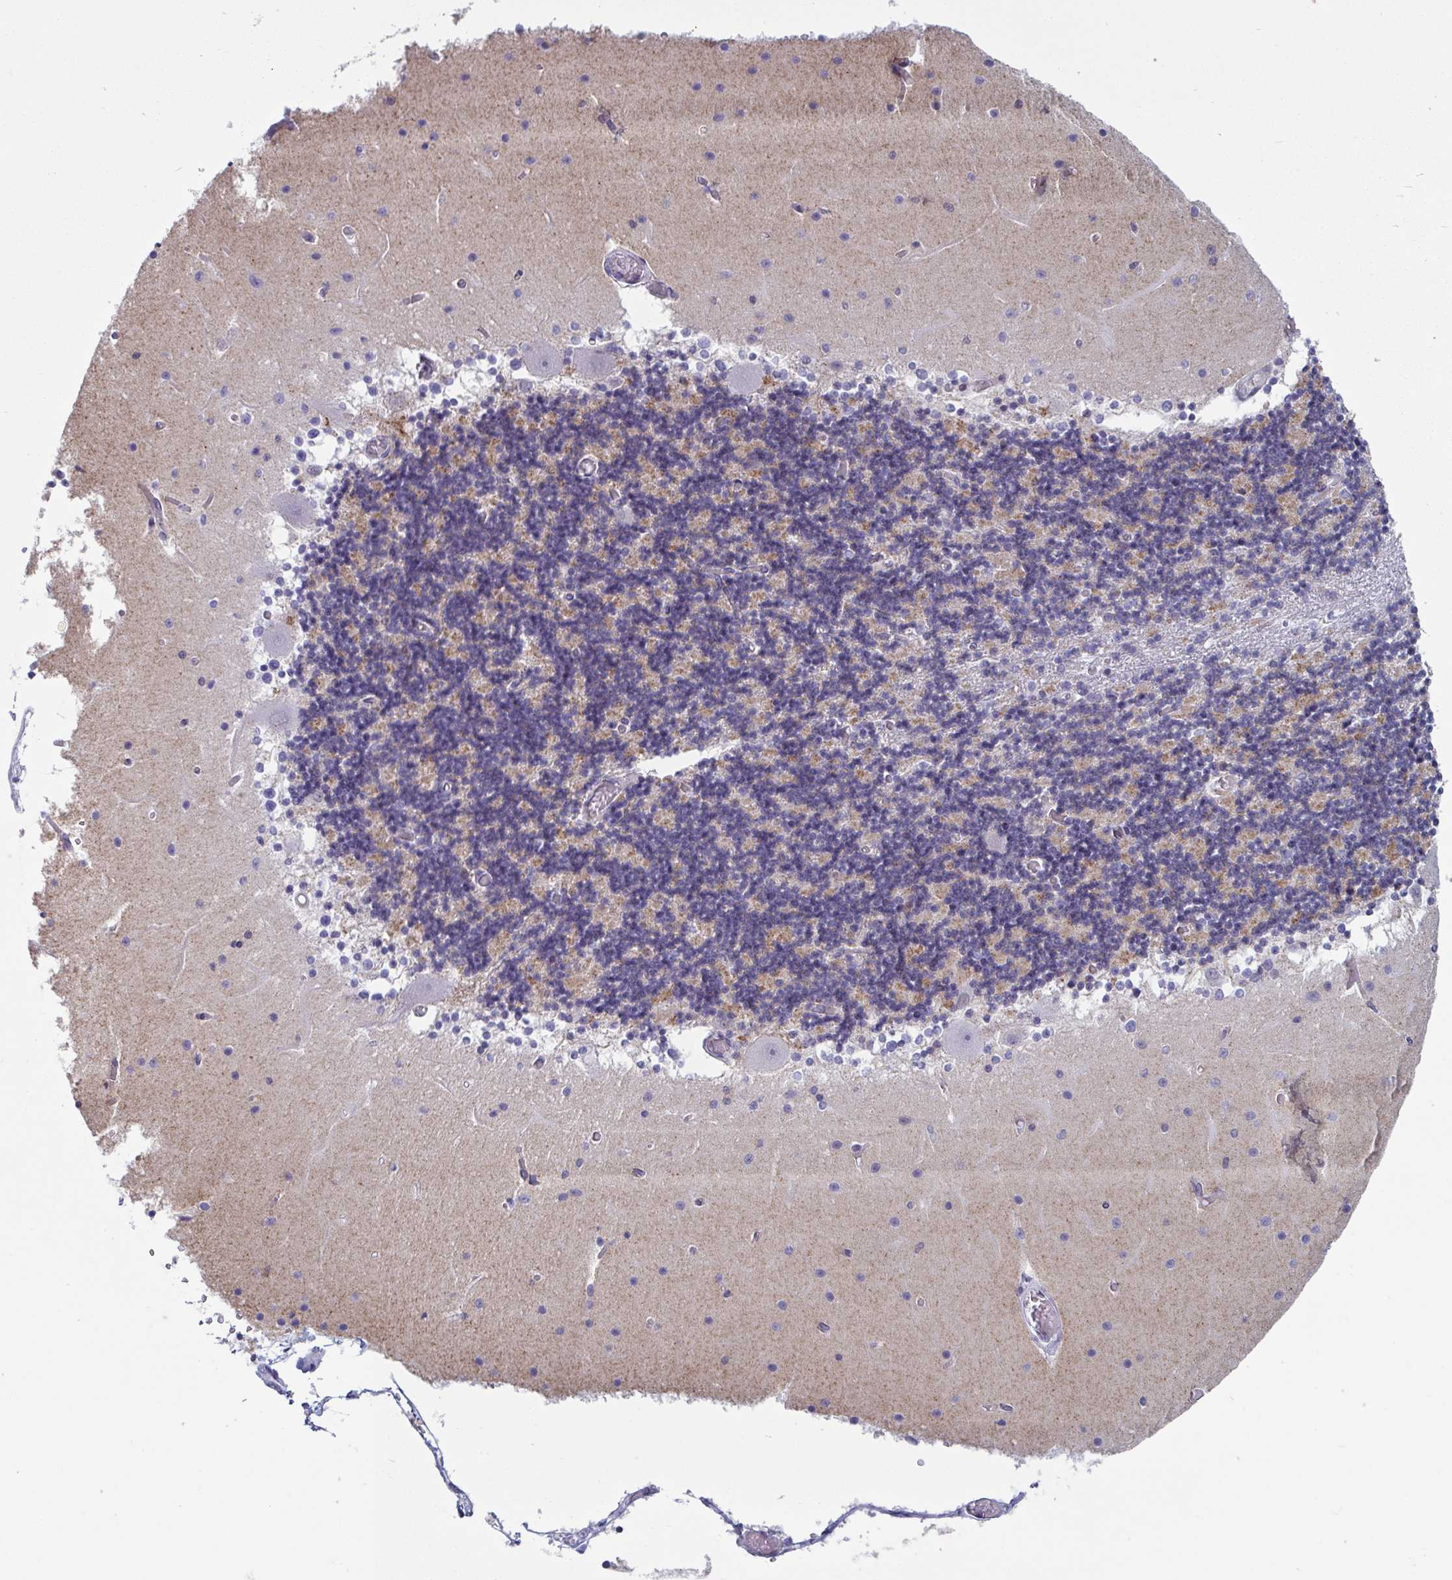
{"staining": {"intensity": "negative", "quantity": "none", "location": "none"}, "tissue": "cerebellum", "cell_type": "Cells in granular layer", "image_type": "normal", "snomed": [{"axis": "morphology", "description": "Normal tissue, NOS"}, {"axis": "topography", "description": "Cerebellum"}], "caption": "This is a histopathology image of IHC staining of unremarkable cerebellum, which shows no staining in cells in granular layer. Brightfield microscopy of IHC stained with DAB (3,3'-diaminobenzidine) (brown) and hematoxylin (blue), captured at high magnification.", "gene": "WDR72", "patient": {"sex": "female", "age": 28}}